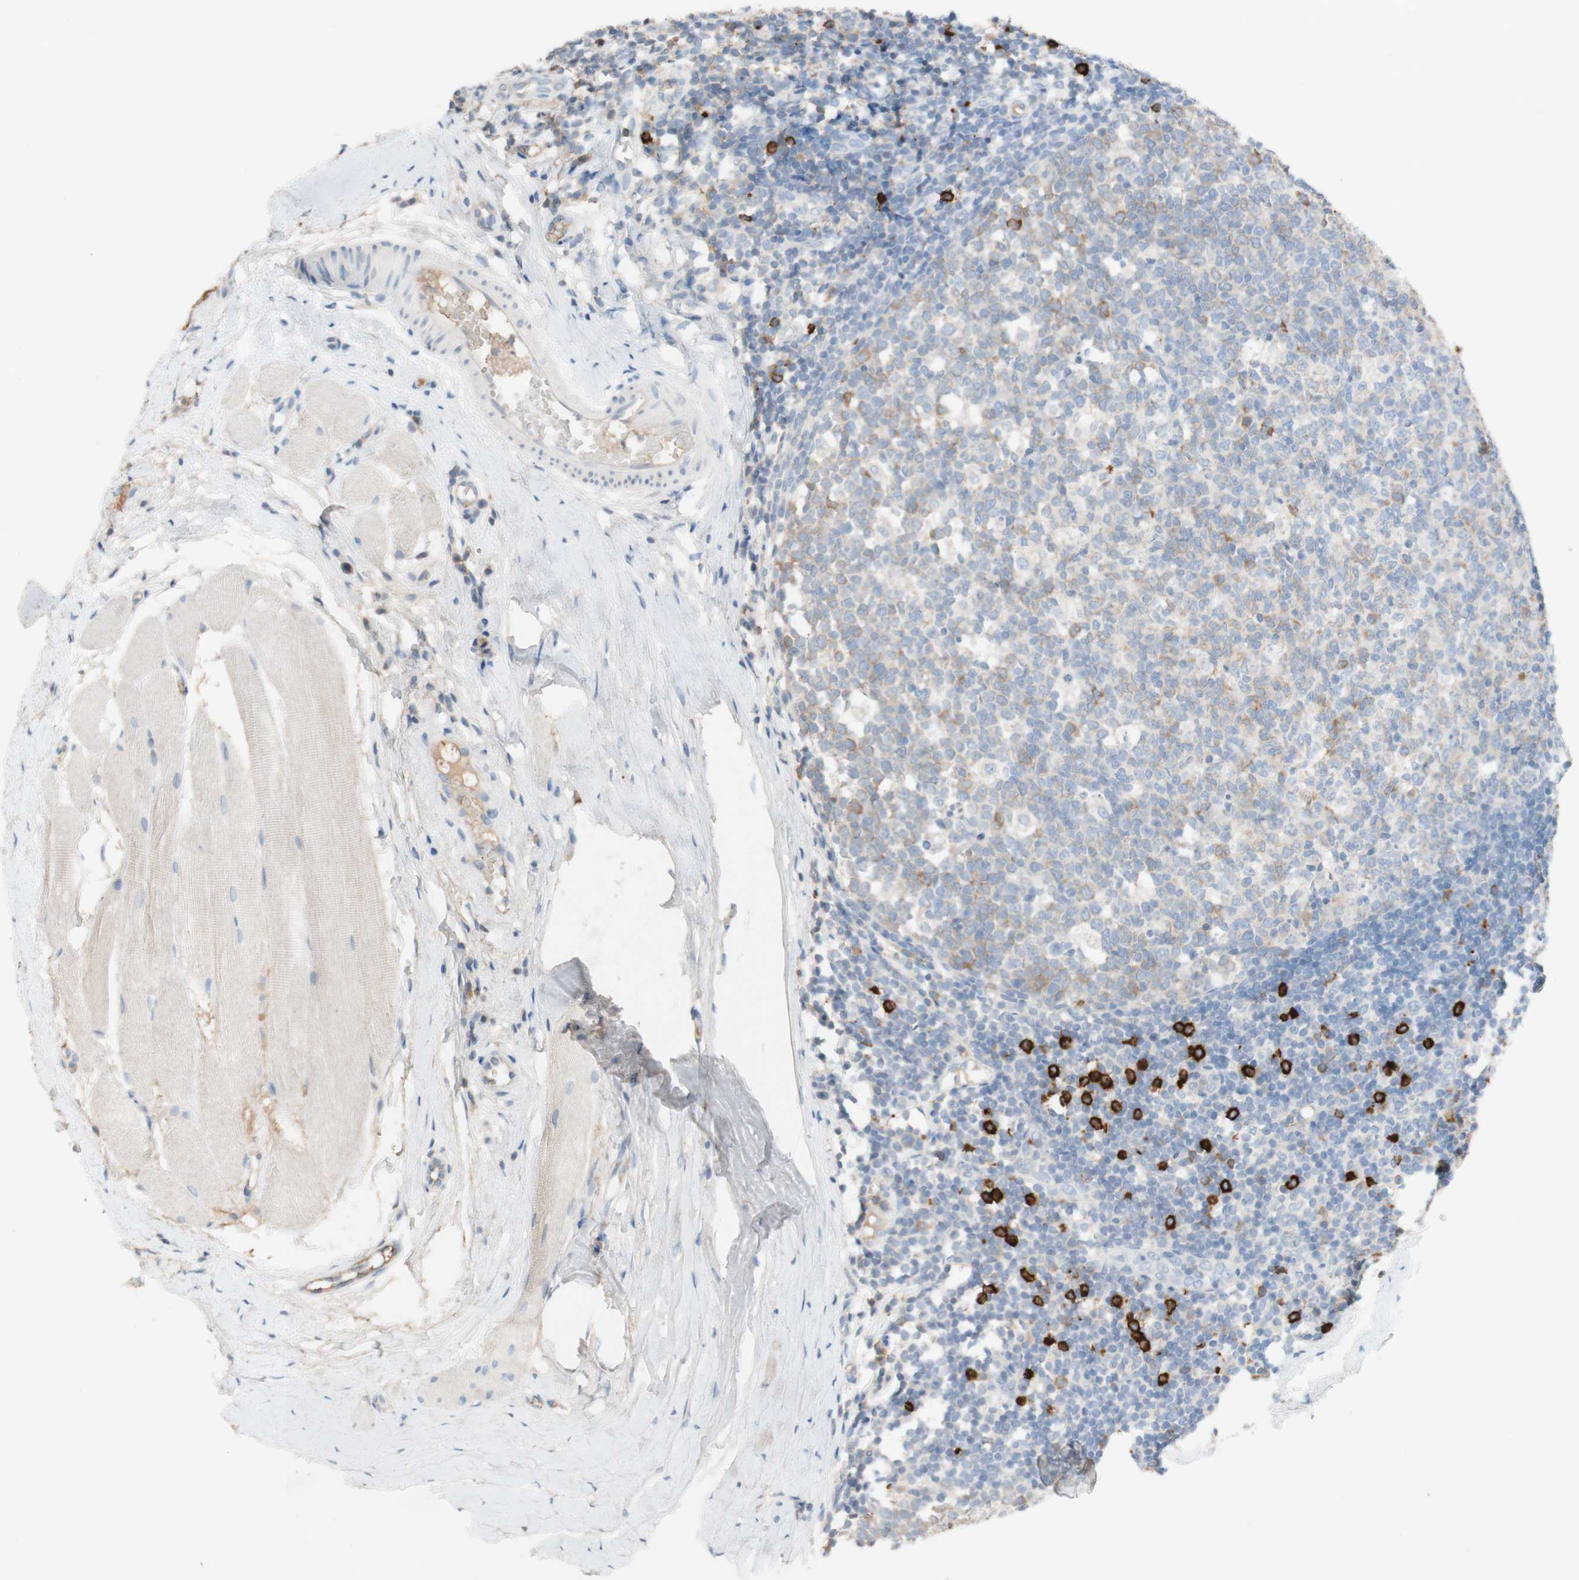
{"staining": {"intensity": "strong", "quantity": "<25%", "location": "cytoplasmic/membranous"}, "tissue": "tonsil", "cell_type": "Germinal center cells", "image_type": "normal", "snomed": [{"axis": "morphology", "description": "Normal tissue, NOS"}, {"axis": "topography", "description": "Tonsil"}], "caption": "The immunohistochemical stain labels strong cytoplasmic/membranous positivity in germinal center cells of benign tonsil. Ihc stains the protein of interest in brown and the nuclei are stained blue.", "gene": "PACSIN1", "patient": {"sex": "female", "age": 19}}